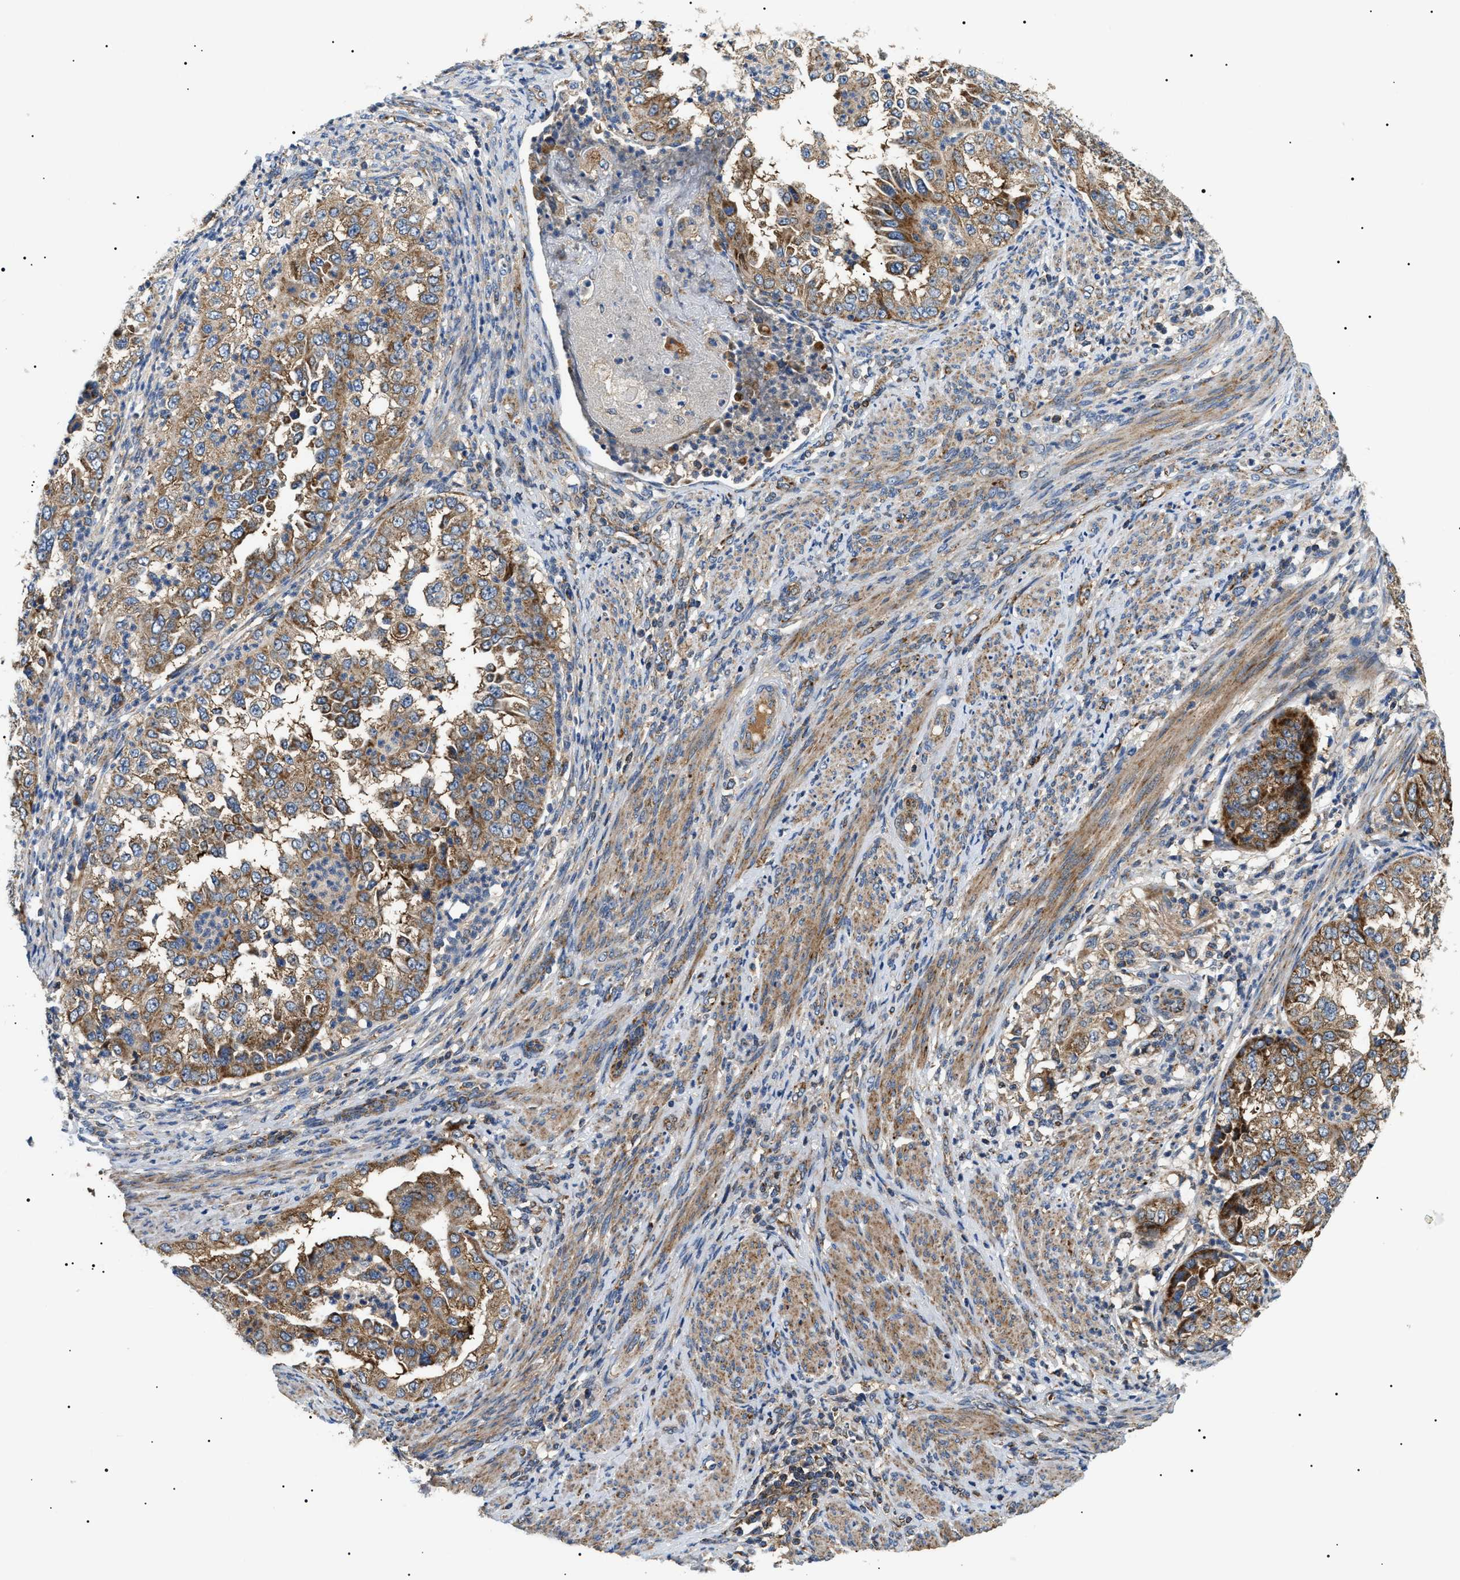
{"staining": {"intensity": "moderate", "quantity": ">75%", "location": "cytoplasmic/membranous"}, "tissue": "endometrial cancer", "cell_type": "Tumor cells", "image_type": "cancer", "snomed": [{"axis": "morphology", "description": "Adenocarcinoma, NOS"}, {"axis": "topography", "description": "Endometrium"}], "caption": "High-power microscopy captured an IHC image of endometrial adenocarcinoma, revealing moderate cytoplasmic/membranous positivity in about >75% of tumor cells.", "gene": "OXSM", "patient": {"sex": "female", "age": 85}}